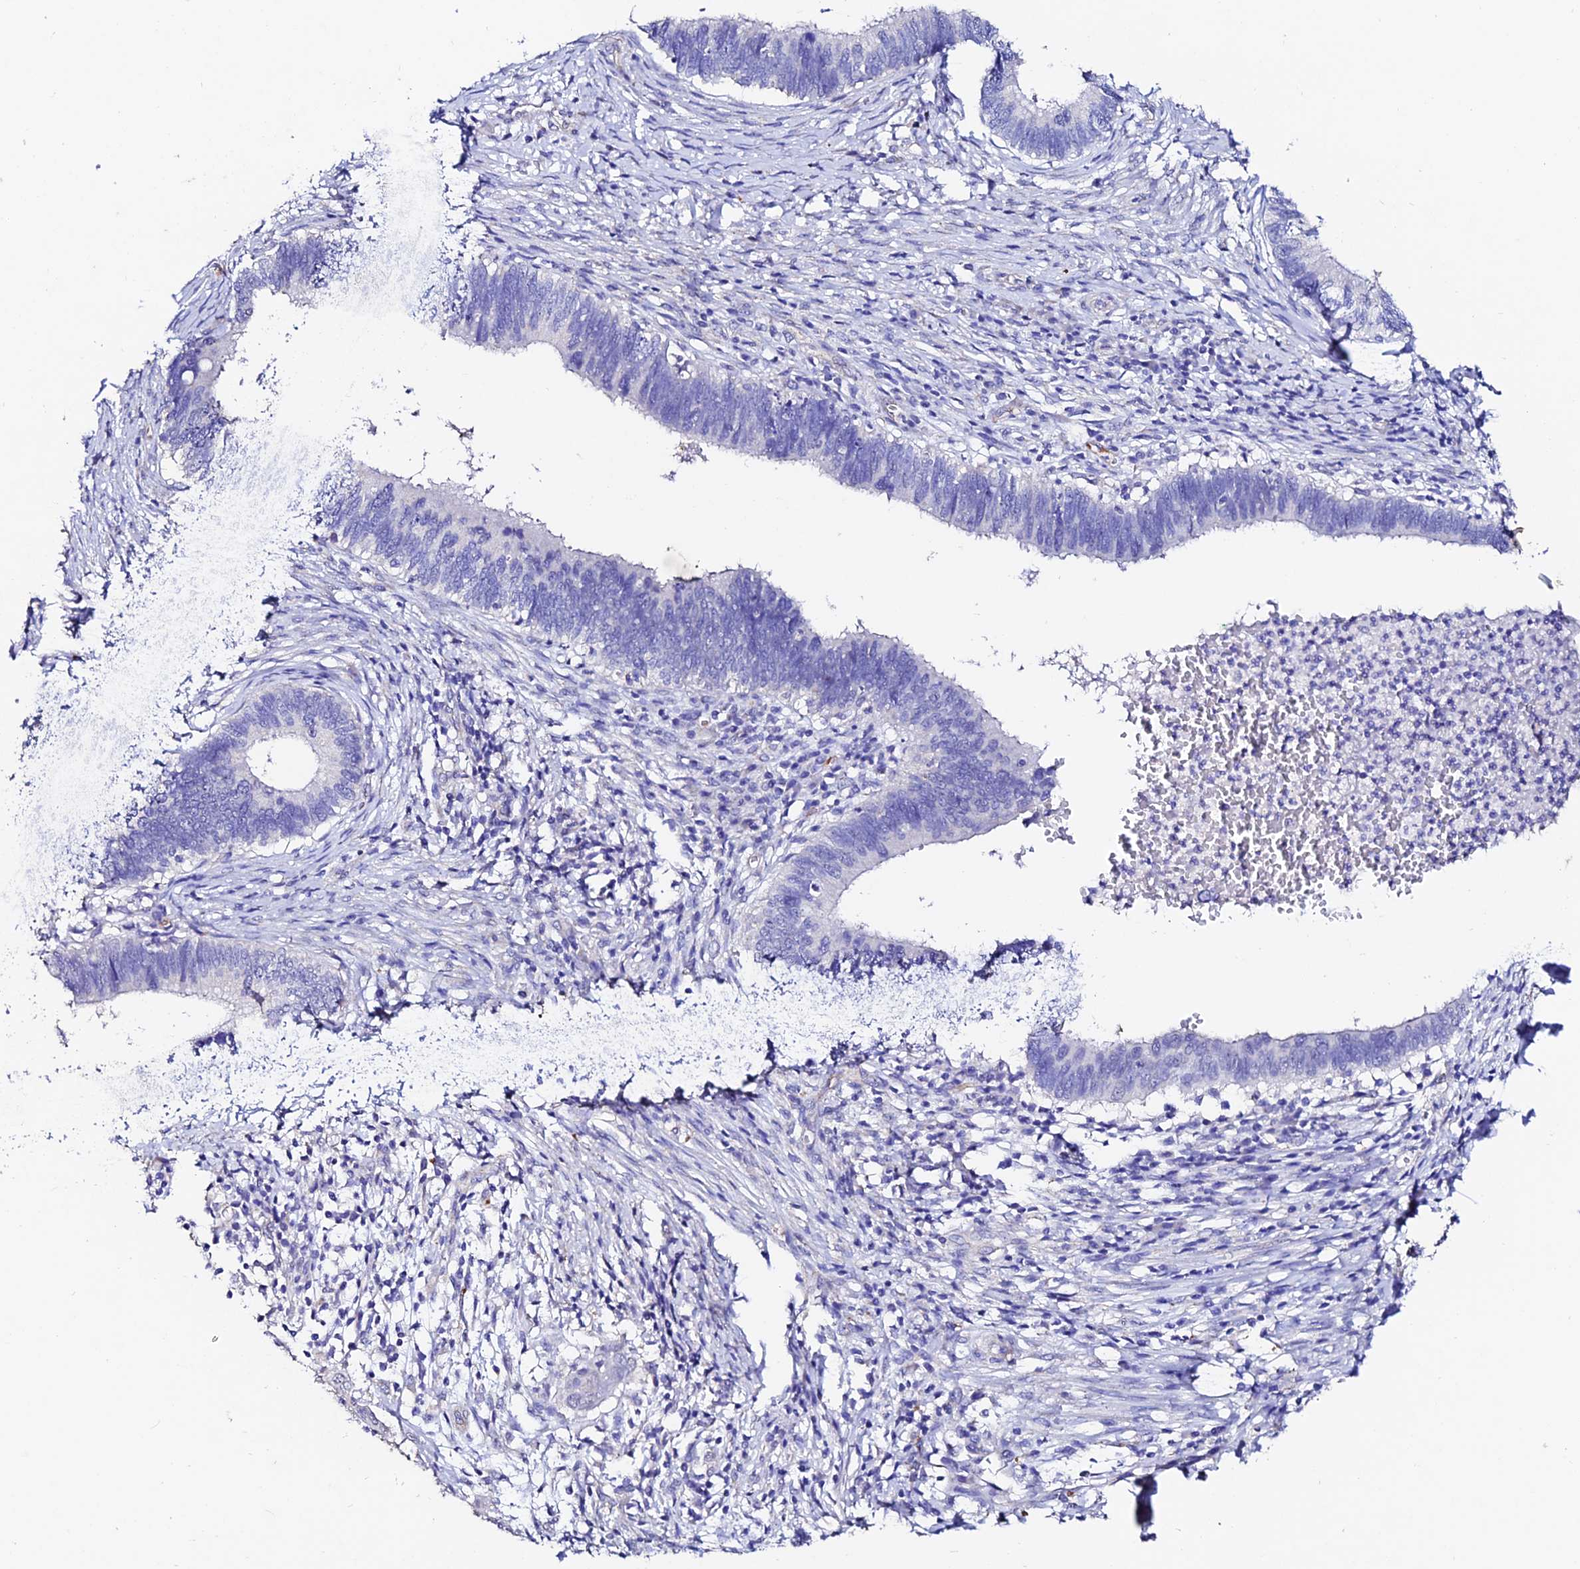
{"staining": {"intensity": "negative", "quantity": "none", "location": "none"}, "tissue": "cervical cancer", "cell_type": "Tumor cells", "image_type": "cancer", "snomed": [{"axis": "morphology", "description": "Adenocarcinoma, NOS"}, {"axis": "topography", "description": "Cervix"}], "caption": "Immunohistochemical staining of human adenocarcinoma (cervical) displays no significant positivity in tumor cells.", "gene": "ESM1", "patient": {"sex": "female", "age": 42}}